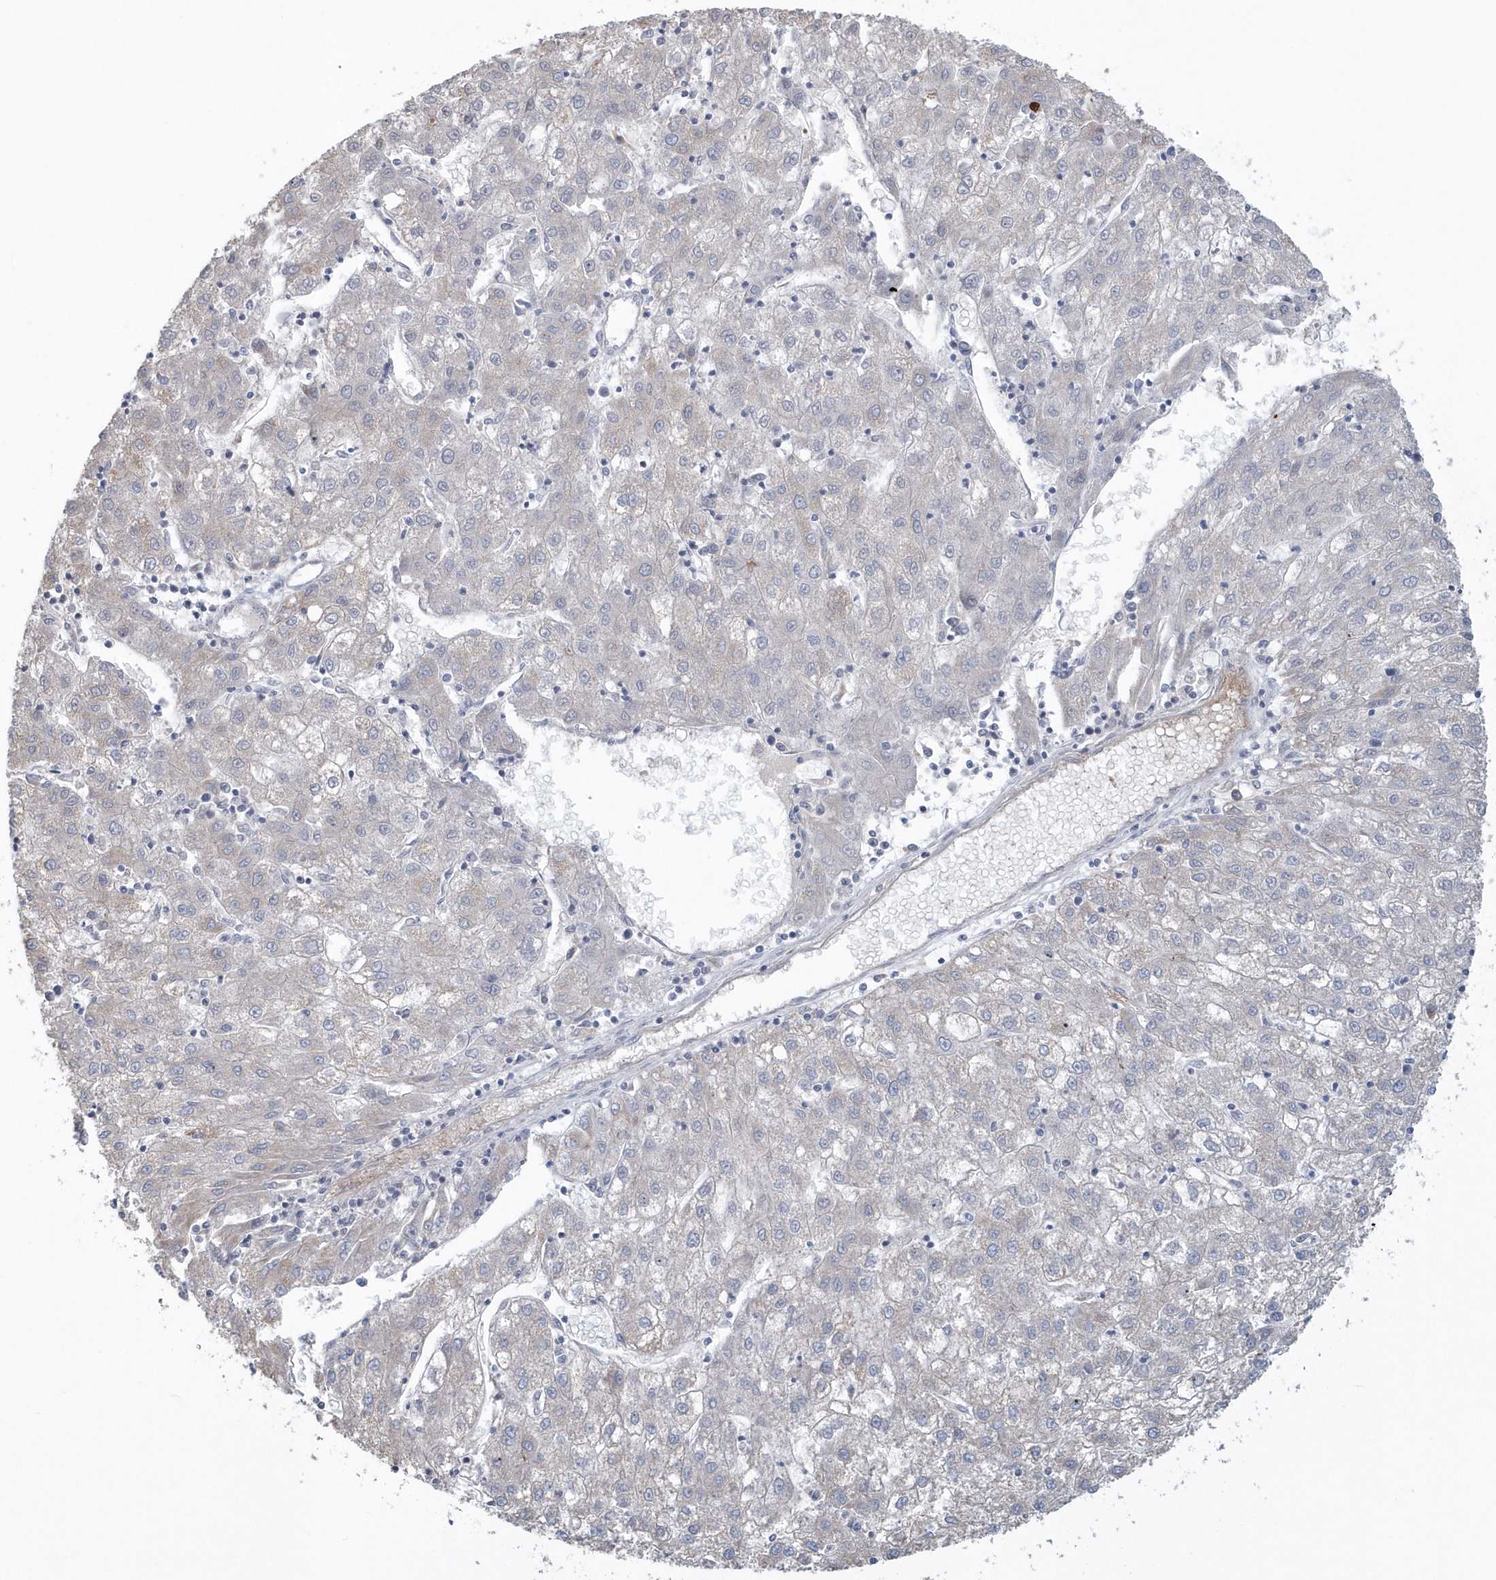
{"staining": {"intensity": "negative", "quantity": "none", "location": "none"}, "tissue": "liver cancer", "cell_type": "Tumor cells", "image_type": "cancer", "snomed": [{"axis": "morphology", "description": "Carcinoma, Hepatocellular, NOS"}, {"axis": "topography", "description": "Liver"}], "caption": "Tumor cells show no significant protein staining in liver cancer (hepatocellular carcinoma).", "gene": "SPATA18", "patient": {"sex": "male", "age": 72}}